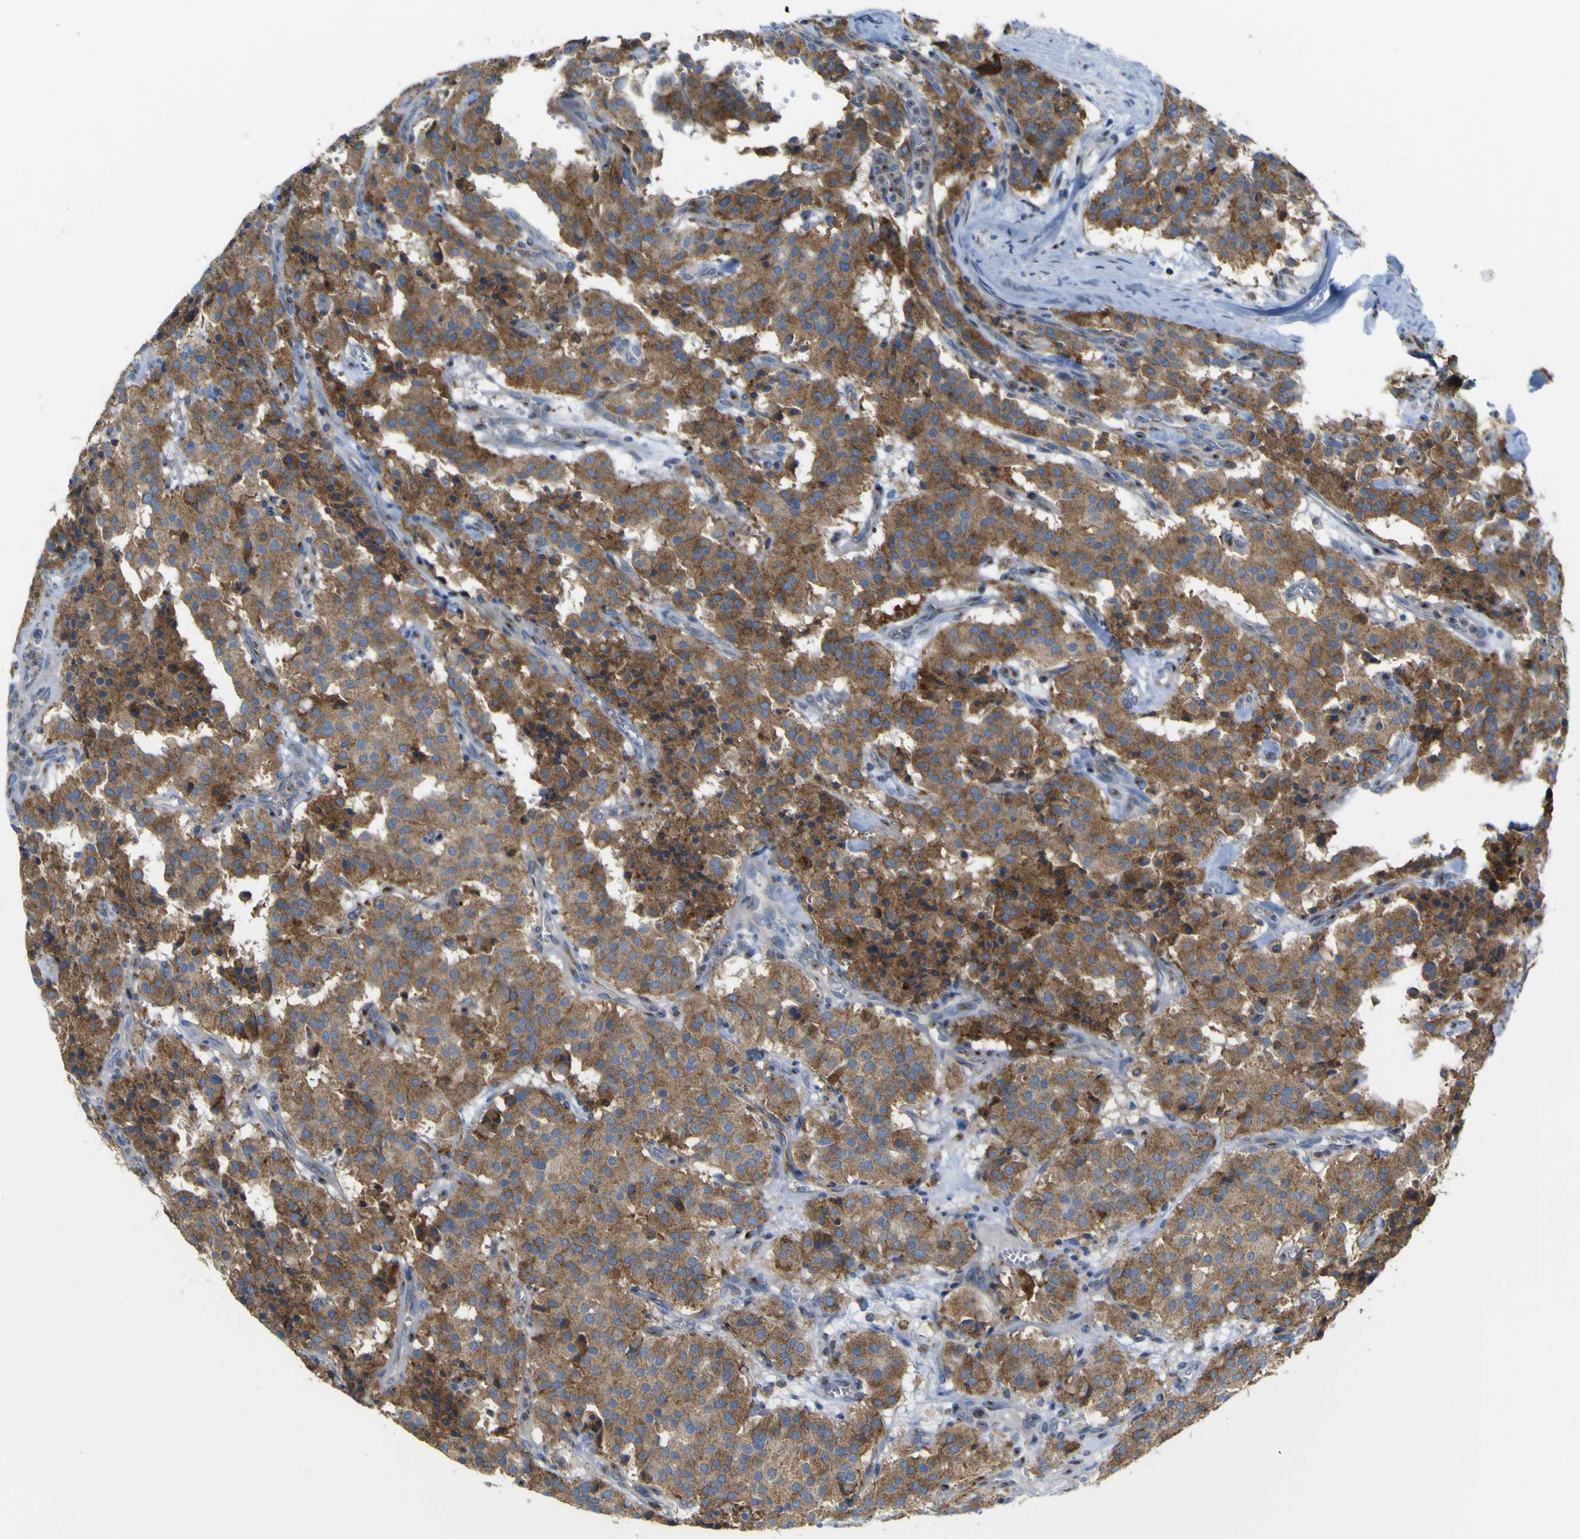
{"staining": {"intensity": "moderate", "quantity": ">75%", "location": "cytoplasmic/membranous"}, "tissue": "carcinoid", "cell_type": "Tumor cells", "image_type": "cancer", "snomed": [{"axis": "morphology", "description": "Carcinoid, malignant, NOS"}, {"axis": "topography", "description": "Lung"}], "caption": "Approximately >75% of tumor cells in carcinoid (malignant) show moderate cytoplasmic/membranous protein expression as visualized by brown immunohistochemical staining.", "gene": "IGF2R", "patient": {"sex": "male", "age": 30}}